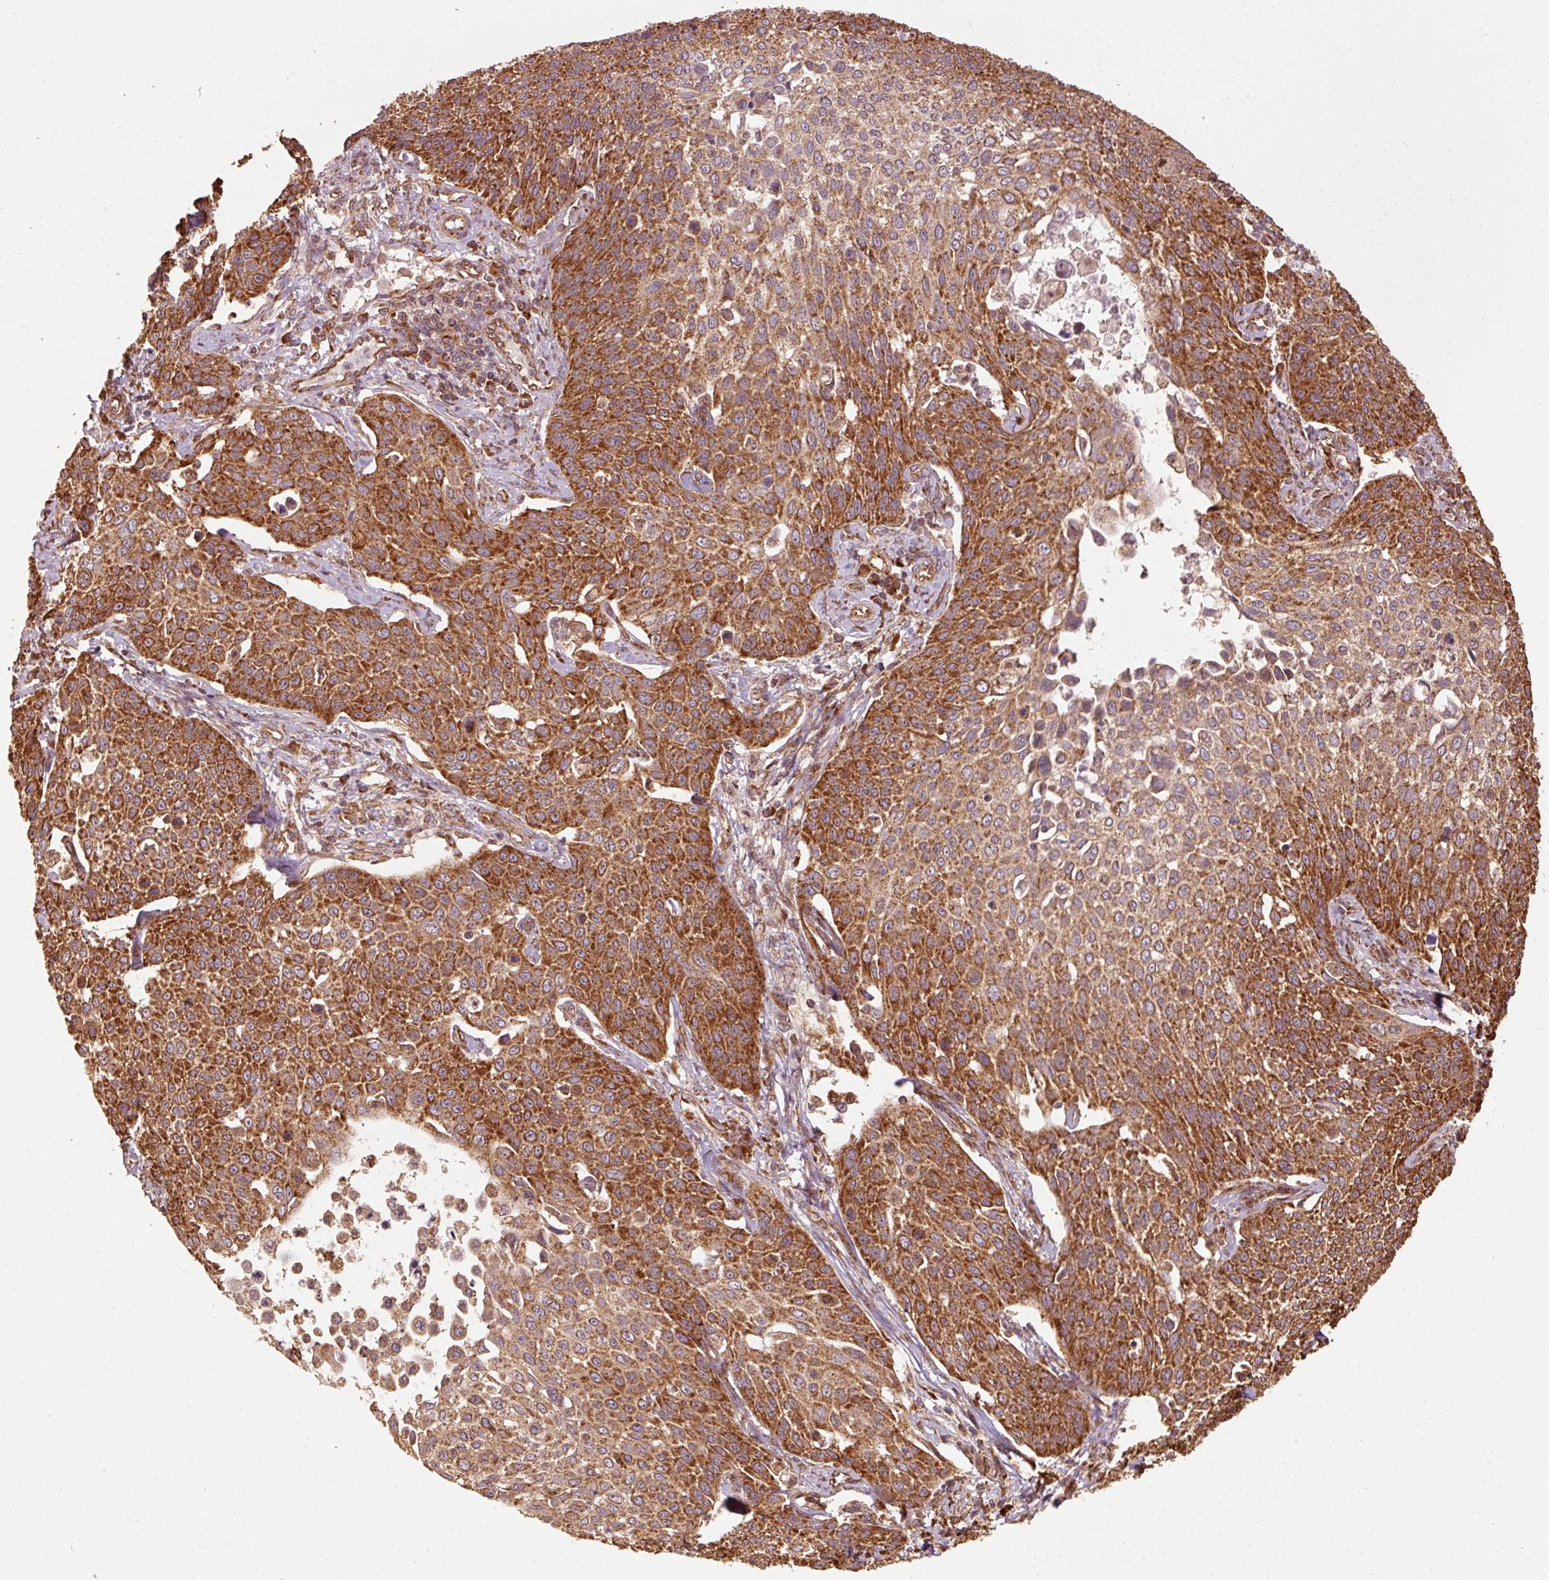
{"staining": {"intensity": "strong", "quantity": ">75%", "location": "cytoplasmic/membranous"}, "tissue": "cervical cancer", "cell_type": "Tumor cells", "image_type": "cancer", "snomed": [{"axis": "morphology", "description": "Squamous cell carcinoma, NOS"}, {"axis": "topography", "description": "Cervix"}], "caption": "Cervical cancer (squamous cell carcinoma) tissue reveals strong cytoplasmic/membranous staining in about >75% of tumor cells (Brightfield microscopy of DAB IHC at high magnification).", "gene": "MRPL16", "patient": {"sex": "female", "age": 34}}